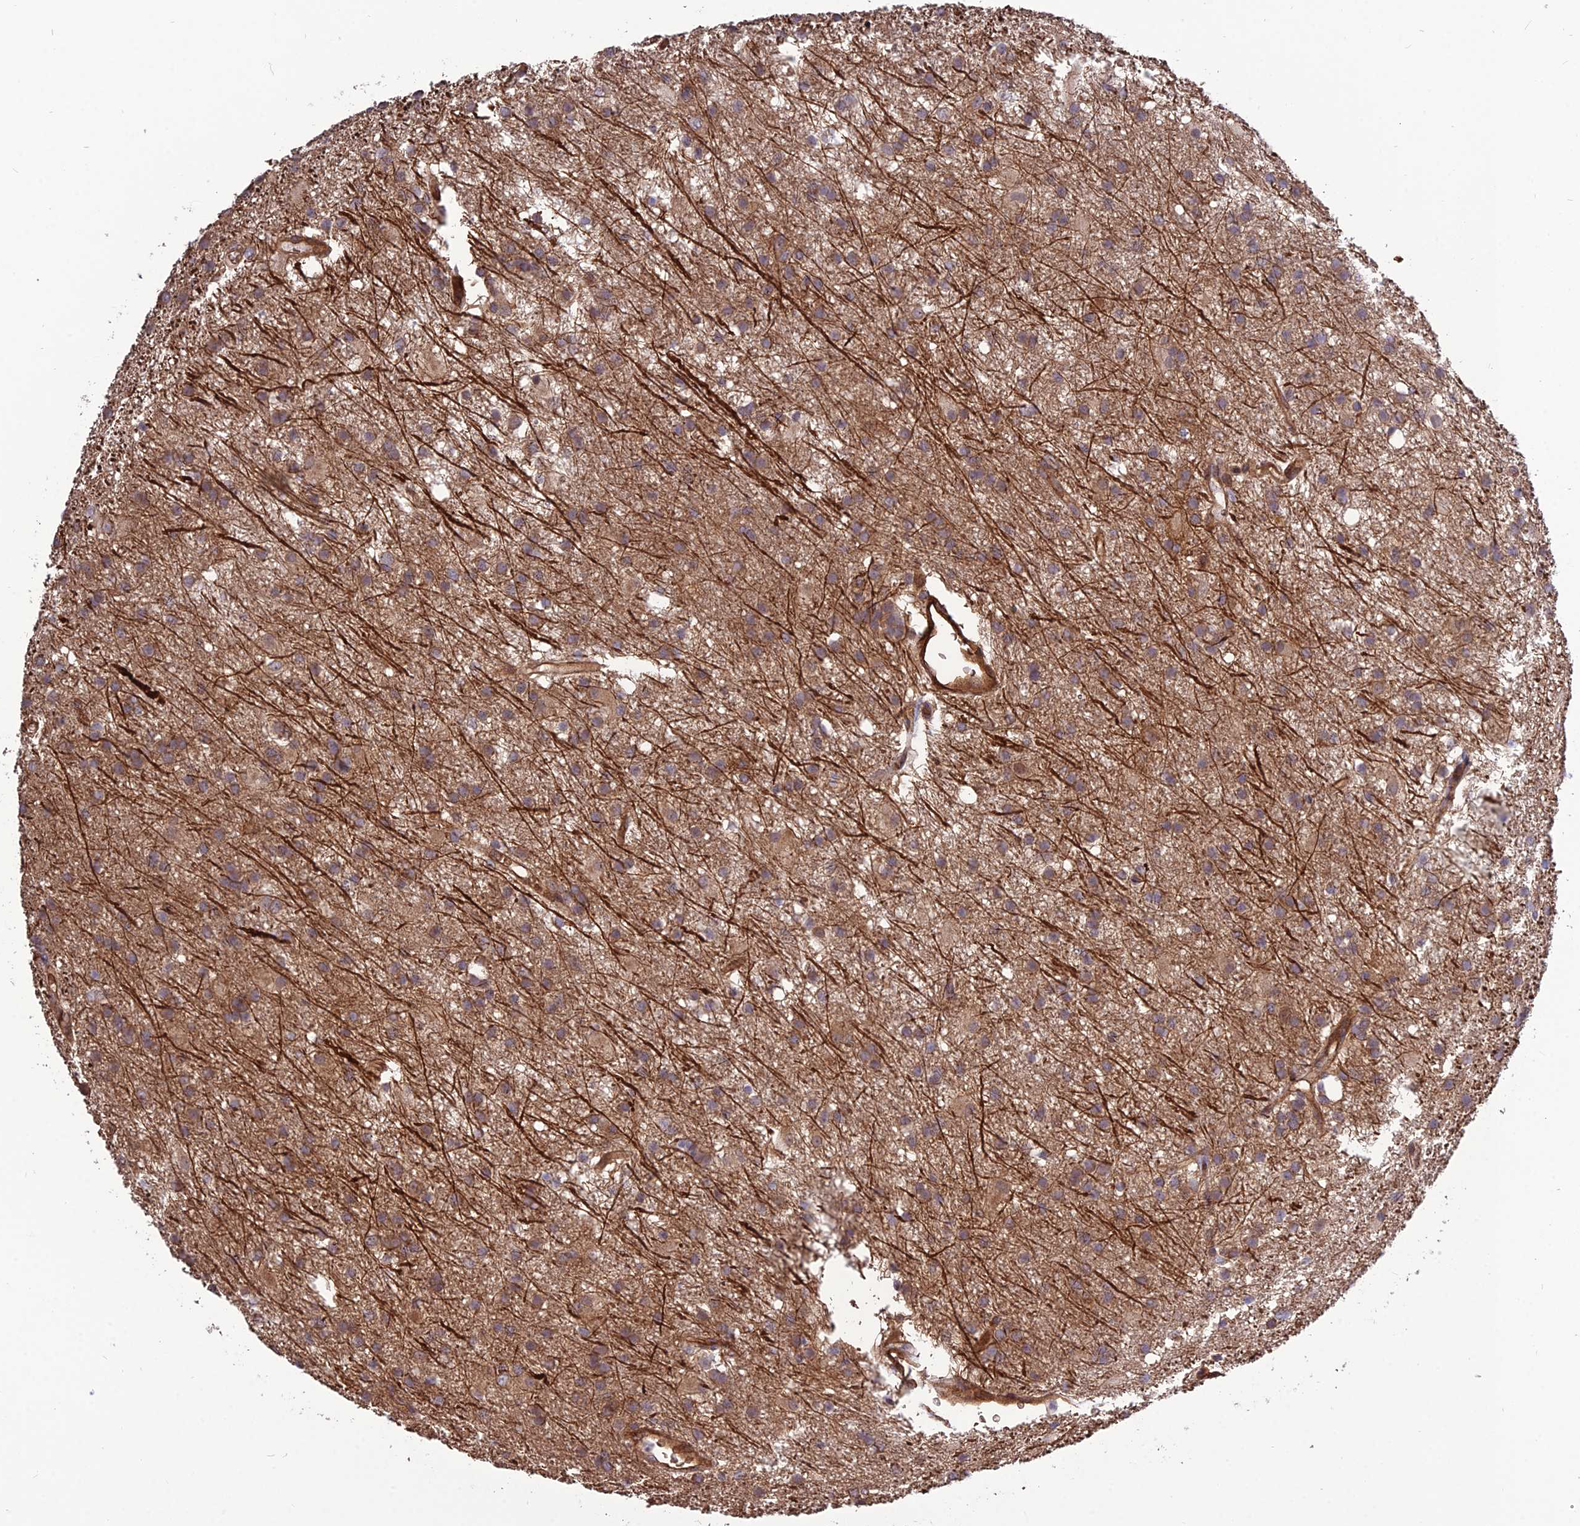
{"staining": {"intensity": "moderate", "quantity": "25%-75%", "location": "cytoplasmic/membranous"}, "tissue": "glioma", "cell_type": "Tumor cells", "image_type": "cancer", "snomed": [{"axis": "morphology", "description": "Glioma, malignant, High grade"}, {"axis": "topography", "description": "Brain"}], "caption": "IHC micrograph of human glioma stained for a protein (brown), which exhibits medium levels of moderate cytoplasmic/membranous positivity in about 25%-75% of tumor cells.", "gene": "CRTAP", "patient": {"sex": "male", "age": 77}}